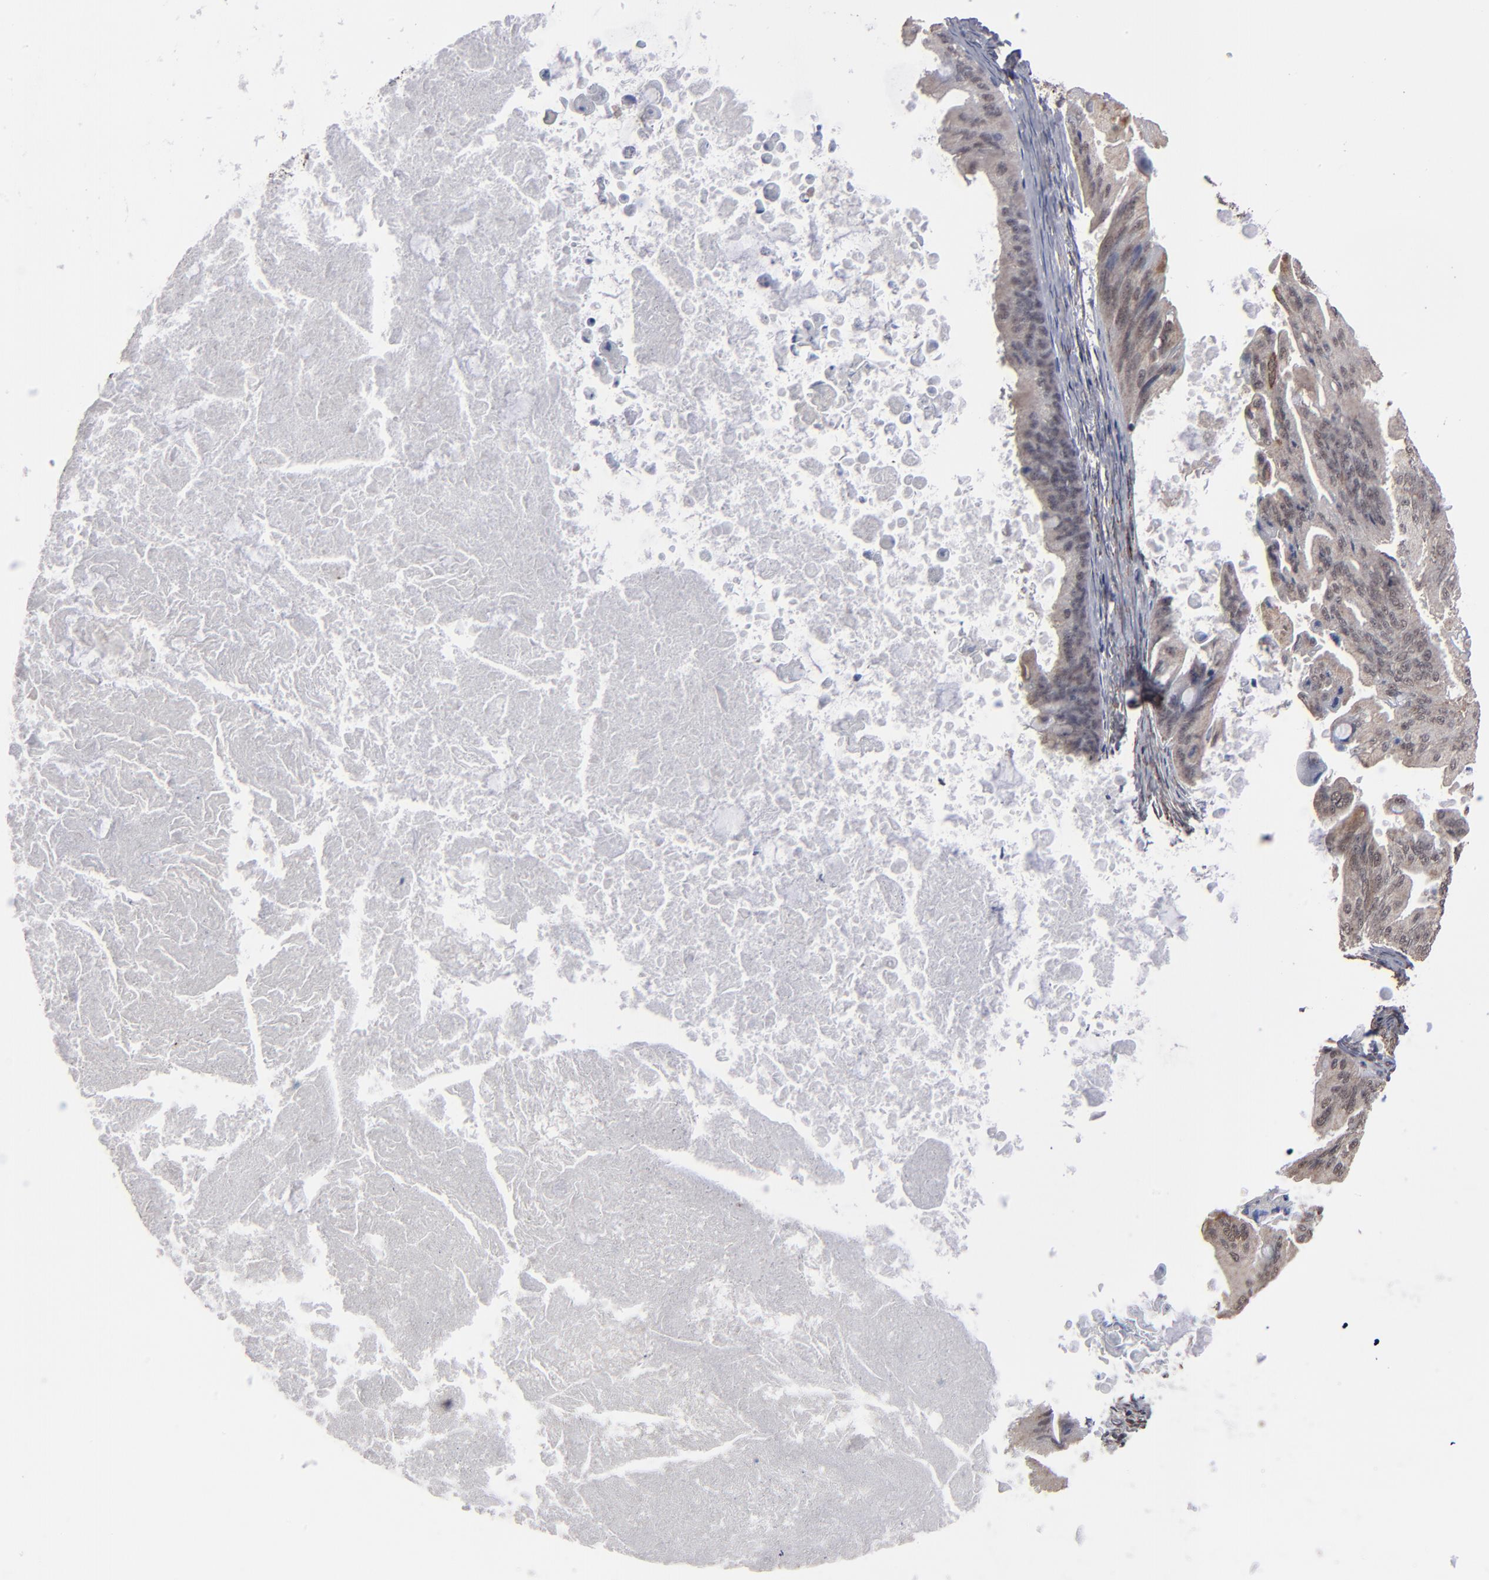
{"staining": {"intensity": "negative", "quantity": "none", "location": "none"}, "tissue": "ovarian cancer", "cell_type": "Tumor cells", "image_type": "cancer", "snomed": [{"axis": "morphology", "description": "Cystadenocarcinoma, mucinous, NOS"}, {"axis": "topography", "description": "Ovary"}], "caption": "IHC photomicrograph of ovarian mucinous cystadenocarcinoma stained for a protein (brown), which demonstrates no staining in tumor cells.", "gene": "BNIP3", "patient": {"sex": "female", "age": 37}}